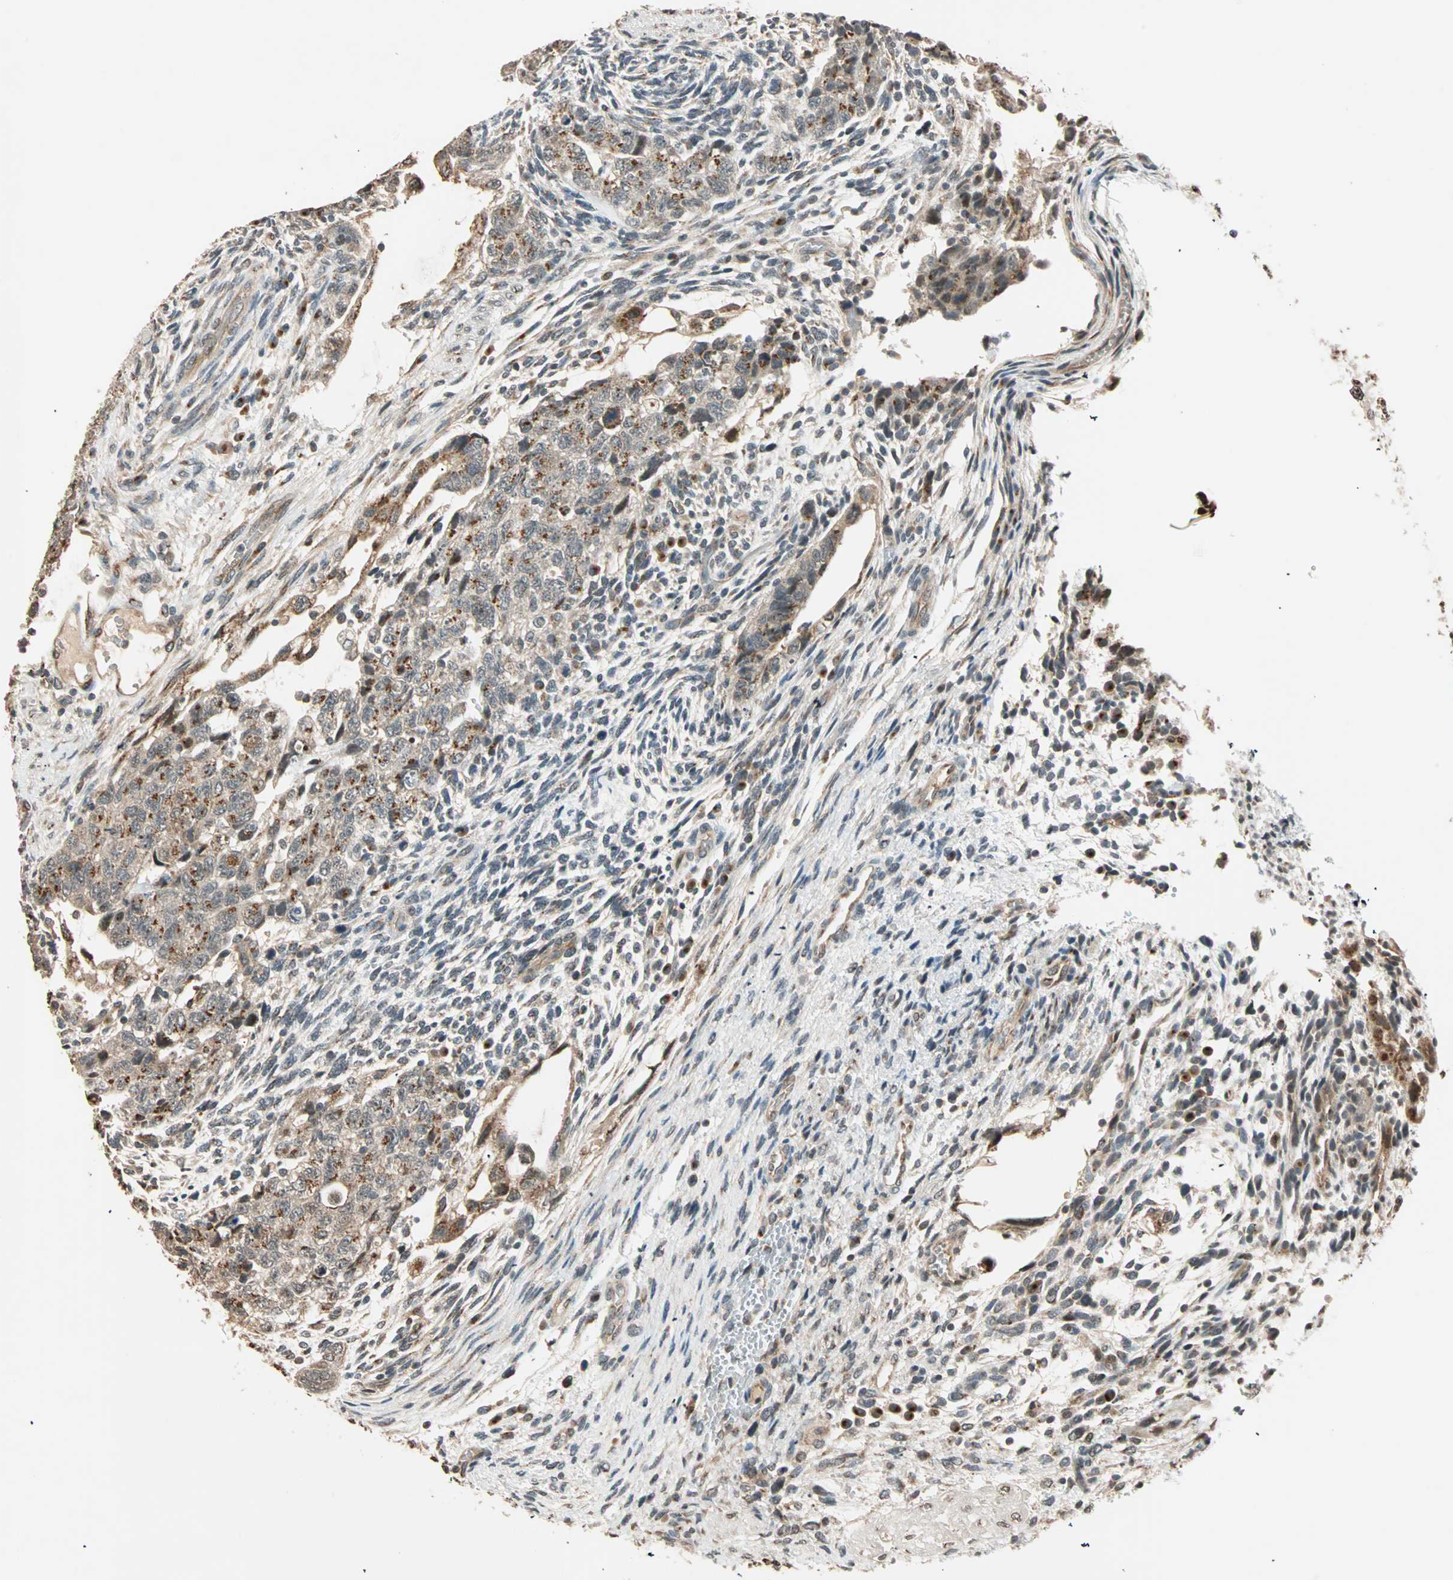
{"staining": {"intensity": "weak", "quantity": "25%-75%", "location": "cytoplasmic/membranous"}, "tissue": "testis cancer", "cell_type": "Tumor cells", "image_type": "cancer", "snomed": [{"axis": "morphology", "description": "Normal tissue, NOS"}, {"axis": "morphology", "description": "Carcinoma, Embryonal, NOS"}, {"axis": "topography", "description": "Testis"}], "caption": "Testis cancer (embryonal carcinoma) stained with a protein marker displays weak staining in tumor cells.", "gene": "PRDM2", "patient": {"sex": "male", "age": 36}}